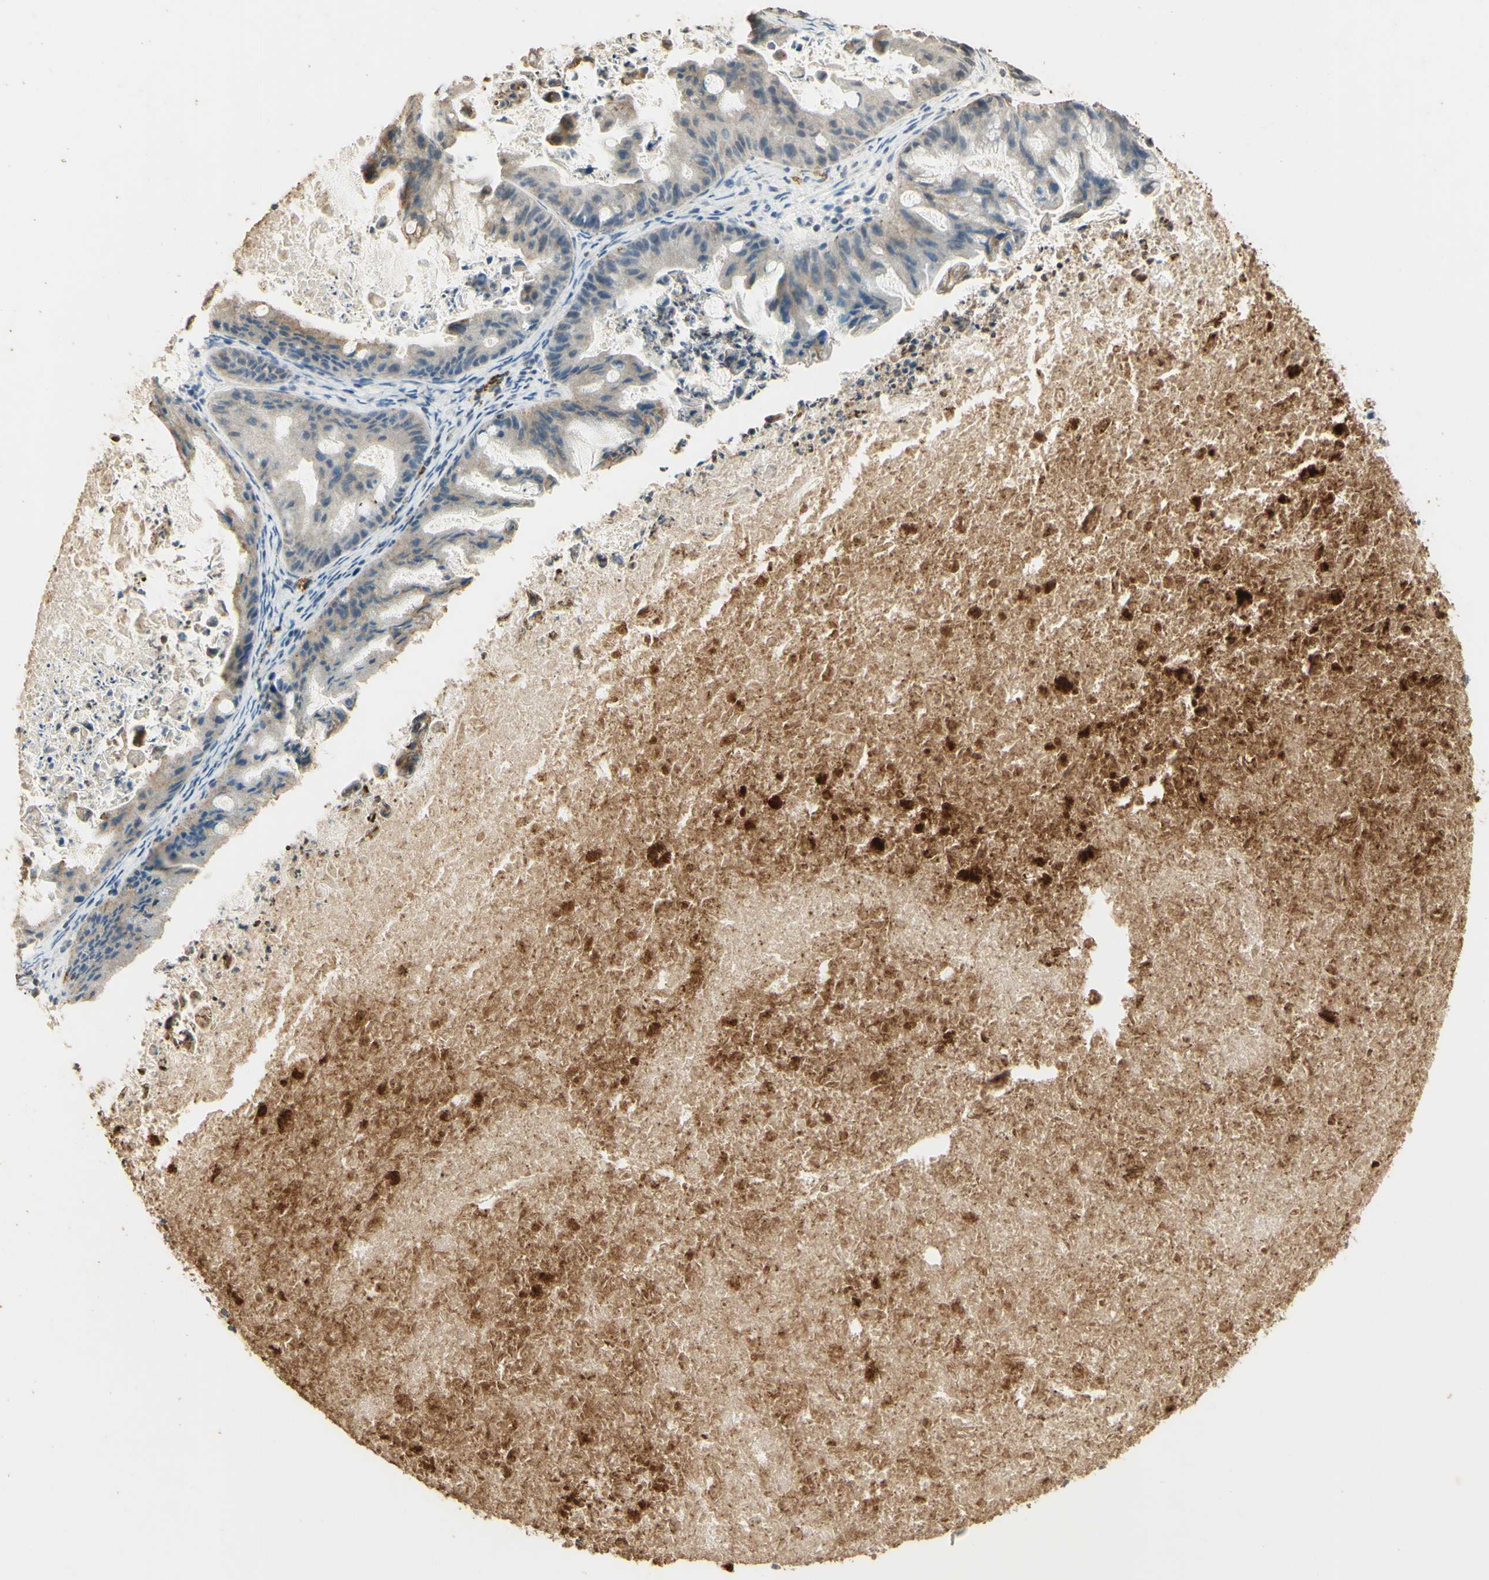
{"staining": {"intensity": "negative", "quantity": "none", "location": "none"}, "tissue": "ovarian cancer", "cell_type": "Tumor cells", "image_type": "cancer", "snomed": [{"axis": "morphology", "description": "Cystadenocarcinoma, mucinous, NOS"}, {"axis": "topography", "description": "Ovary"}], "caption": "There is no significant expression in tumor cells of ovarian cancer (mucinous cystadenocarcinoma).", "gene": "ARHGEF17", "patient": {"sex": "female", "age": 37}}